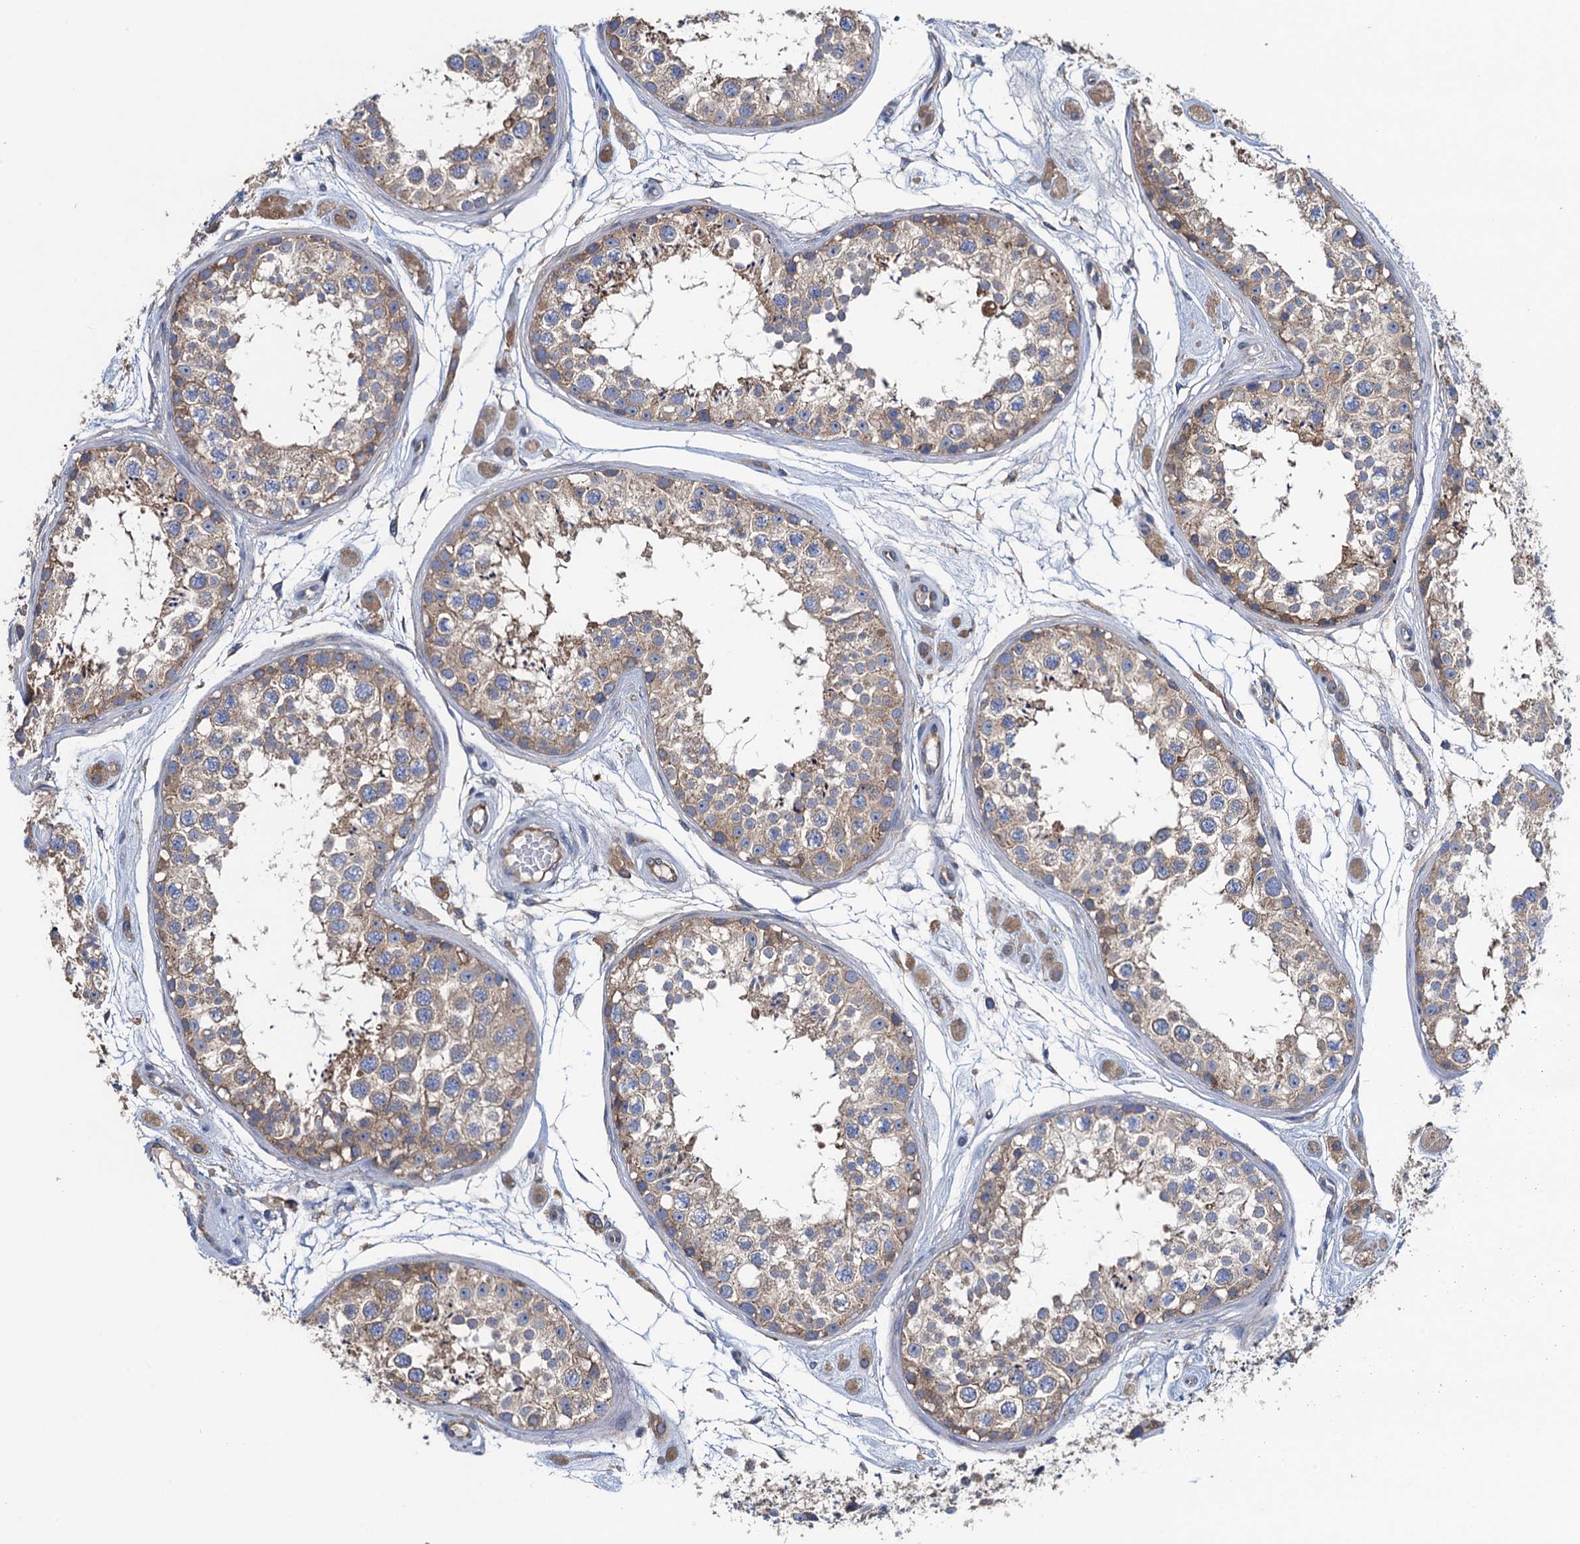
{"staining": {"intensity": "weak", "quantity": "25%-75%", "location": "cytoplasmic/membranous"}, "tissue": "testis", "cell_type": "Cells in seminiferous ducts", "image_type": "normal", "snomed": [{"axis": "morphology", "description": "Normal tissue, NOS"}, {"axis": "topography", "description": "Testis"}], "caption": "IHC staining of benign testis, which exhibits low levels of weak cytoplasmic/membranous staining in about 25%-75% of cells in seminiferous ducts indicating weak cytoplasmic/membranous protein expression. The staining was performed using DAB (3,3'-diaminobenzidine) (brown) for protein detection and nuclei were counterstained in hematoxylin (blue).", "gene": "ADCY9", "patient": {"sex": "male", "age": 25}}